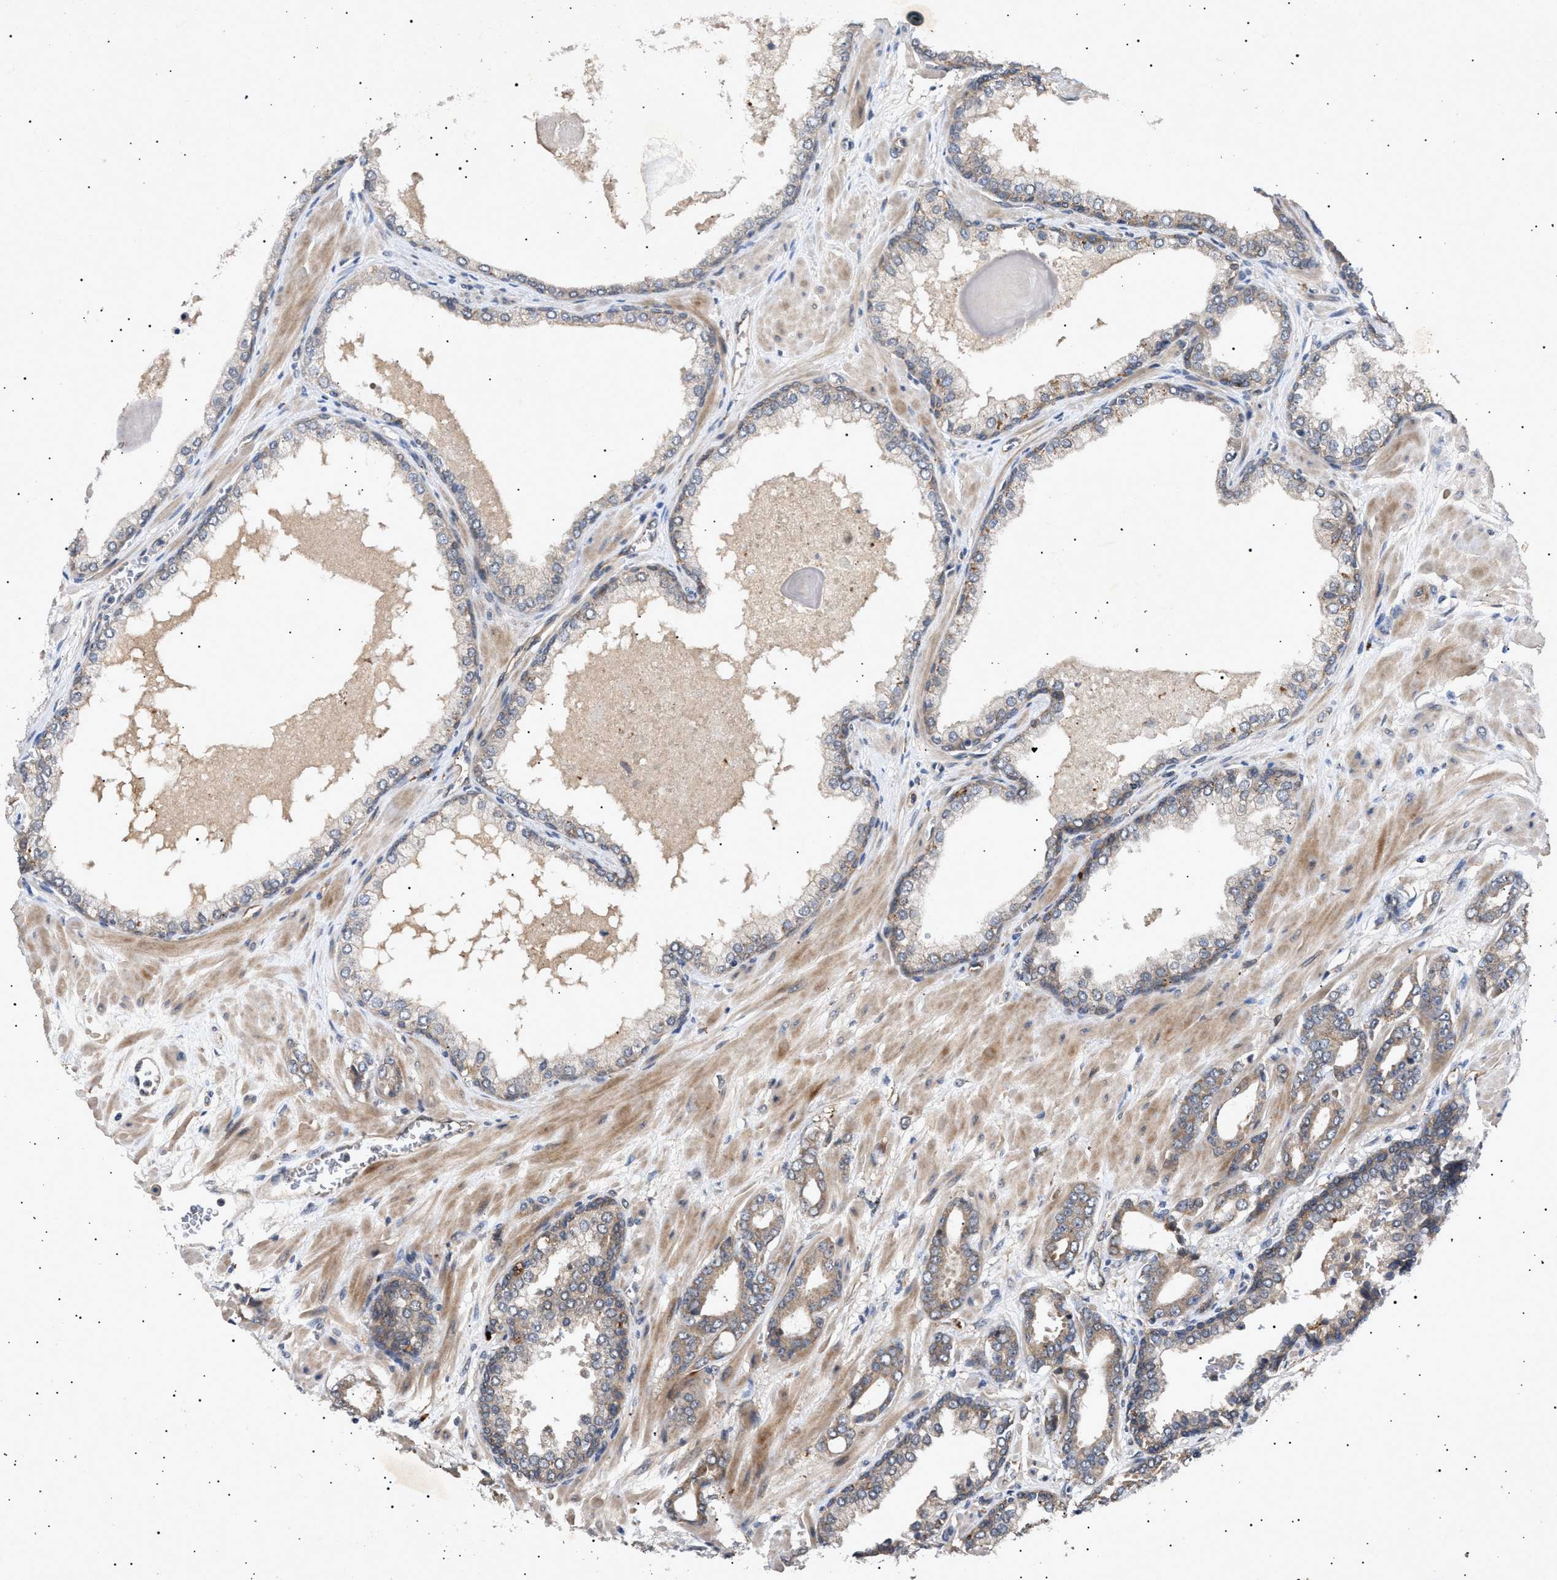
{"staining": {"intensity": "weak", "quantity": ">75%", "location": "cytoplasmic/membranous"}, "tissue": "prostate cancer", "cell_type": "Tumor cells", "image_type": "cancer", "snomed": [{"axis": "morphology", "description": "Adenocarcinoma, Low grade"}, {"axis": "topography", "description": "Prostate"}], "caption": "Human low-grade adenocarcinoma (prostate) stained with a protein marker displays weak staining in tumor cells.", "gene": "SIRT5", "patient": {"sex": "male", "age": 53}}